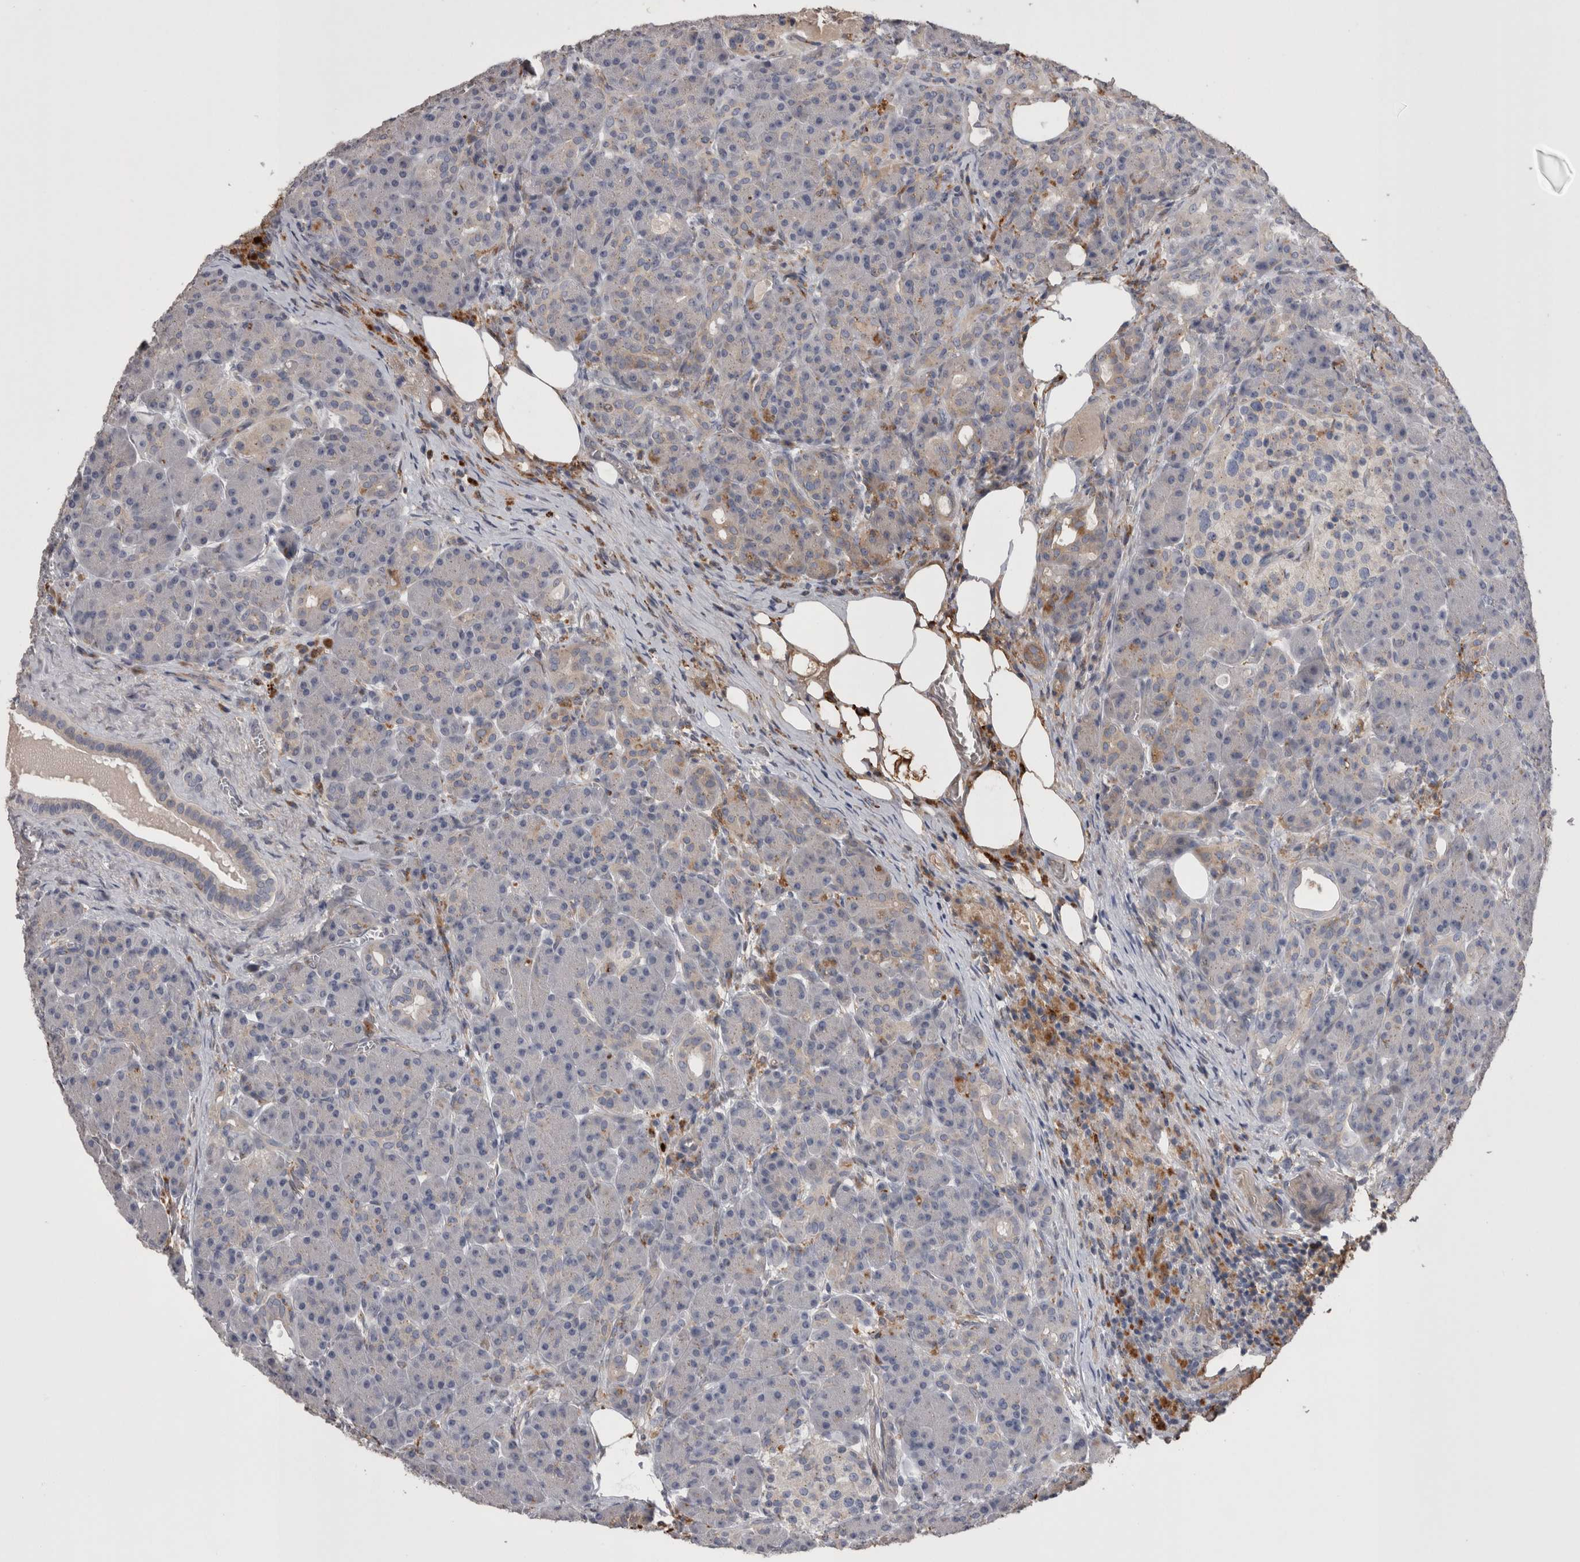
{"staining": {"intensity": "weak", "quantity": "<25%", "location": "cytoplasmic/membranous"}, "tissue": "pancreas", "cell_type": "Exocrine glandular cells", "image_type": "normal", "snomed": [{"axis": "morphology", "description": "Normal tissue, NOS"}, {"axis": "topography", "description": "Pancreas"}], "caption": "IHC histopathology image of normal human pancreas stained for a protein (brown), which reveals no positivity in exocrine glandular cells.", "gene": "STC1", "patient": {"sex": "male", "age": 63}}